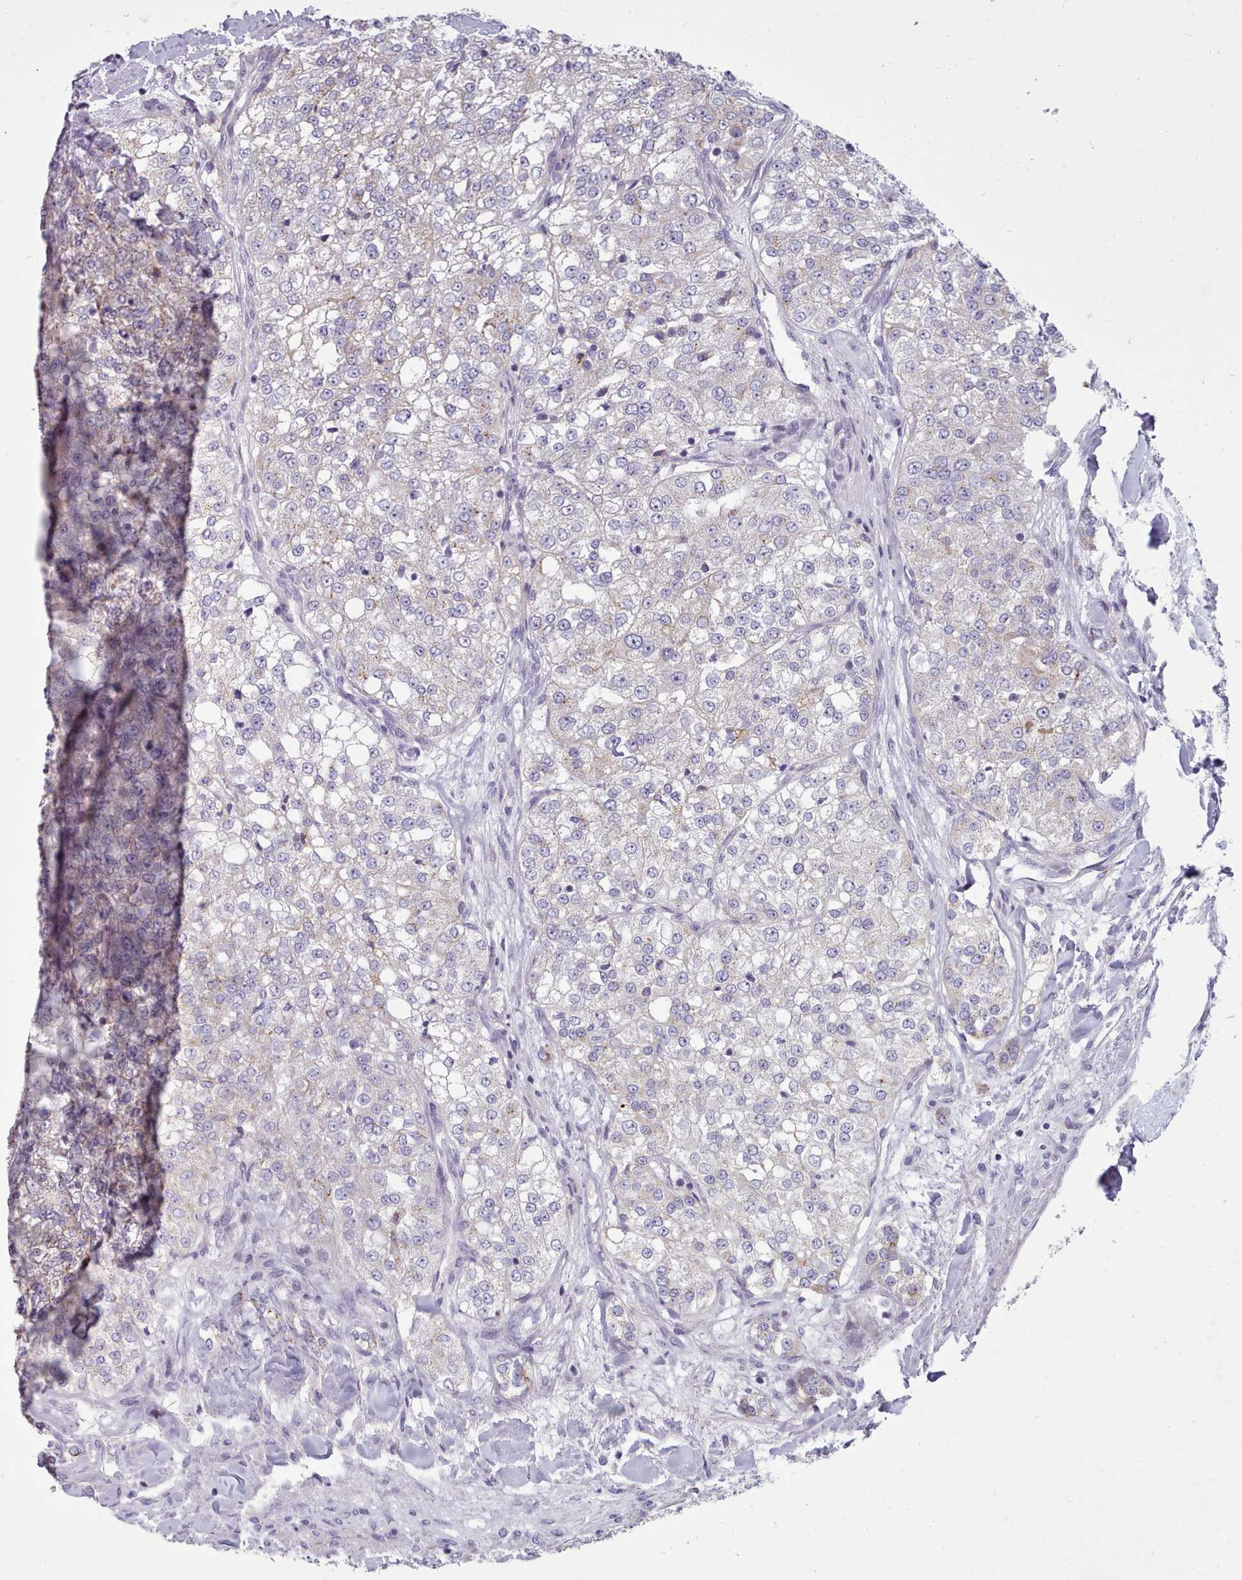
{"staining": {"intensity": "weak", "quantity": "<25%", "location": "cytoplasmic/membranous"}, "tissue": "renal cancer", "cell_type": "Tumor cells", "image_type": "cancer", "snomed": [{"axis": "morphology", "description": "Adenocarcinoma, NOS"}, {"axis": "topography", "description": "Kidney"}], "caption": "Renal cancer (adenocarcinoma) stained for a protein using immunohistochemistry displays no expression tumor cells.", "gene": "SLC52A3", "patient": {"sex": "female", "age": 63}}